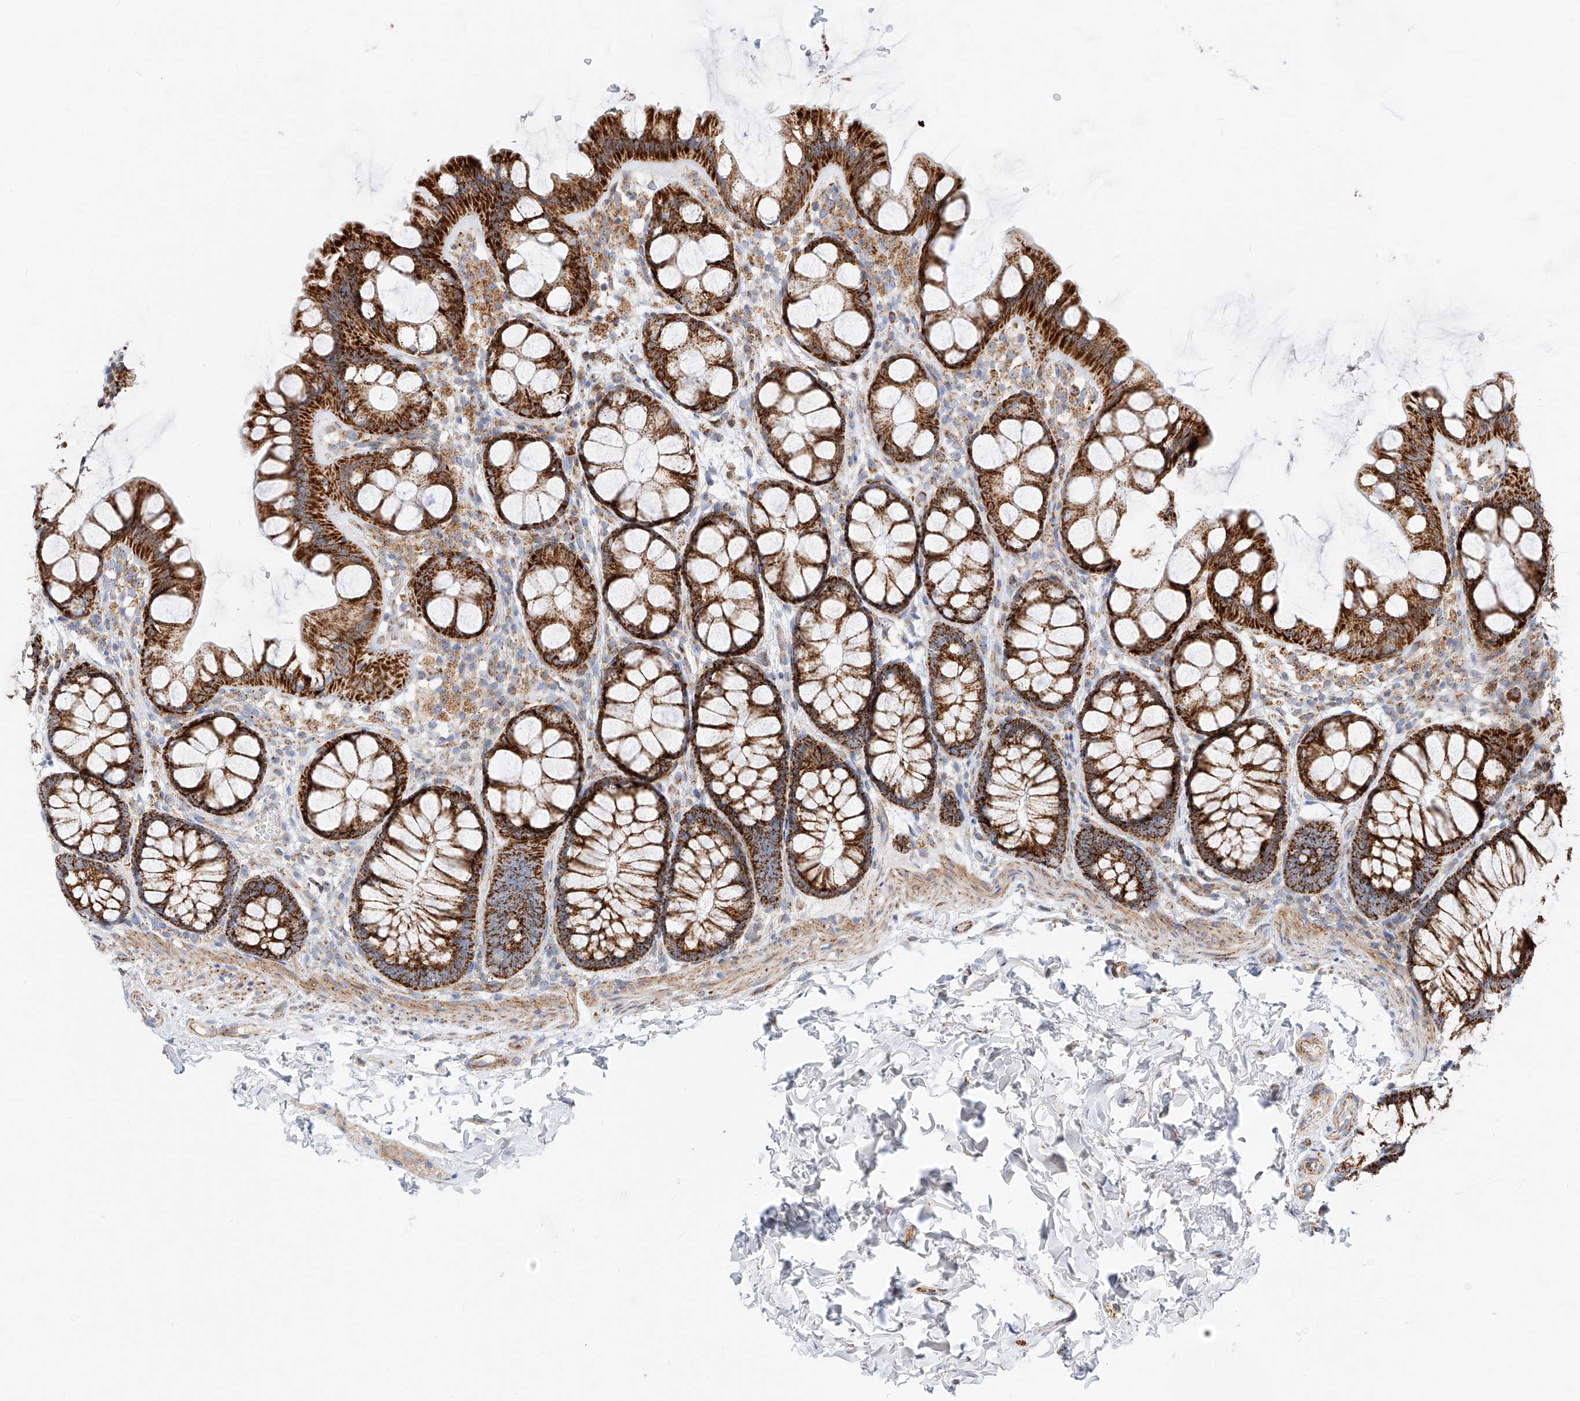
{"staining": {"intensity": "moderate", "quantity": ">75%", "location": "cytoplasmic/membranous"}, "tissue": "colon", "cell_type": "Endothelial cells", "image_type": "normal", "snomed": [{"axis": "morphology", "description": "Normal tissue, NOS"}, {"axis": "topography", "description": "Colon"}], "caption": "The image shows a brown stain indicating the presence of a protein in the cytoplasmic/membranous of endothelial cells in colon. (Stains: DAB (3,3'-diaminobenzidine) in brown, nuclei in blue, Microscopy: brightfield microscopy at high magnification).", "gene": "CST9", "patient": {"sex": "male", "age": 47}}